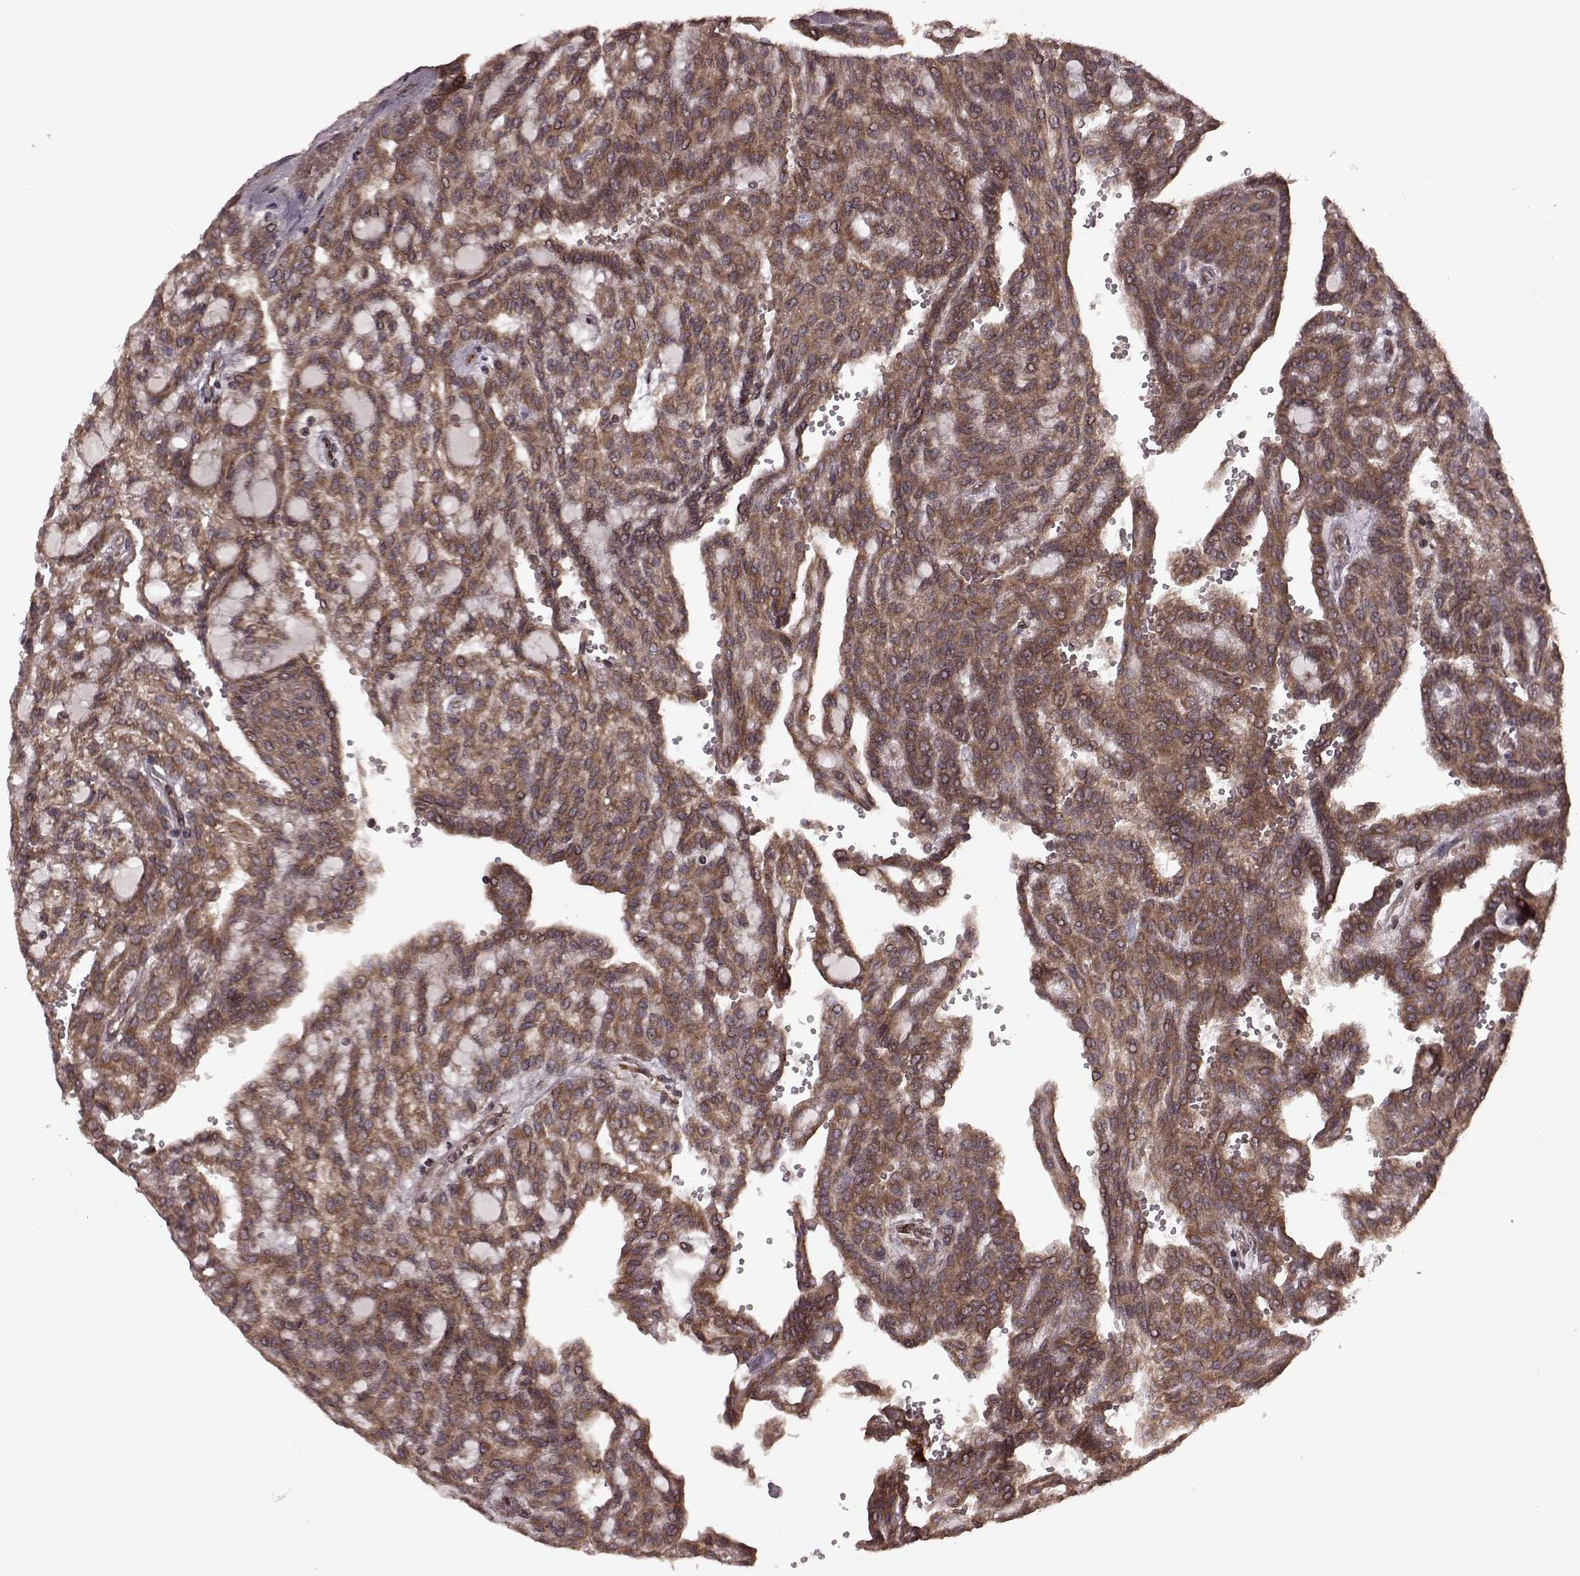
{"staining": {"intensity": "strong", "quantity": ">75%", "location": "cytoplasmic/membranous"}, "tissue": "renal cancer", "cell_type": "Tumor cells", "image_type": "cancer", "snomed": [{"axis": "morphology", "description": "Adenocarcinoma, NOS"}, {"axis": "topography", "description": "Kidney"}], "caption": "This is an image of immunohistochemistry (IHC) staining of adenocarcinoma (renal), which shows strong staining in the cytoplasmic/membranous of tumor cells.", "gene": "AGPAT1", "patient": {"sex": "male", "age": 63}}